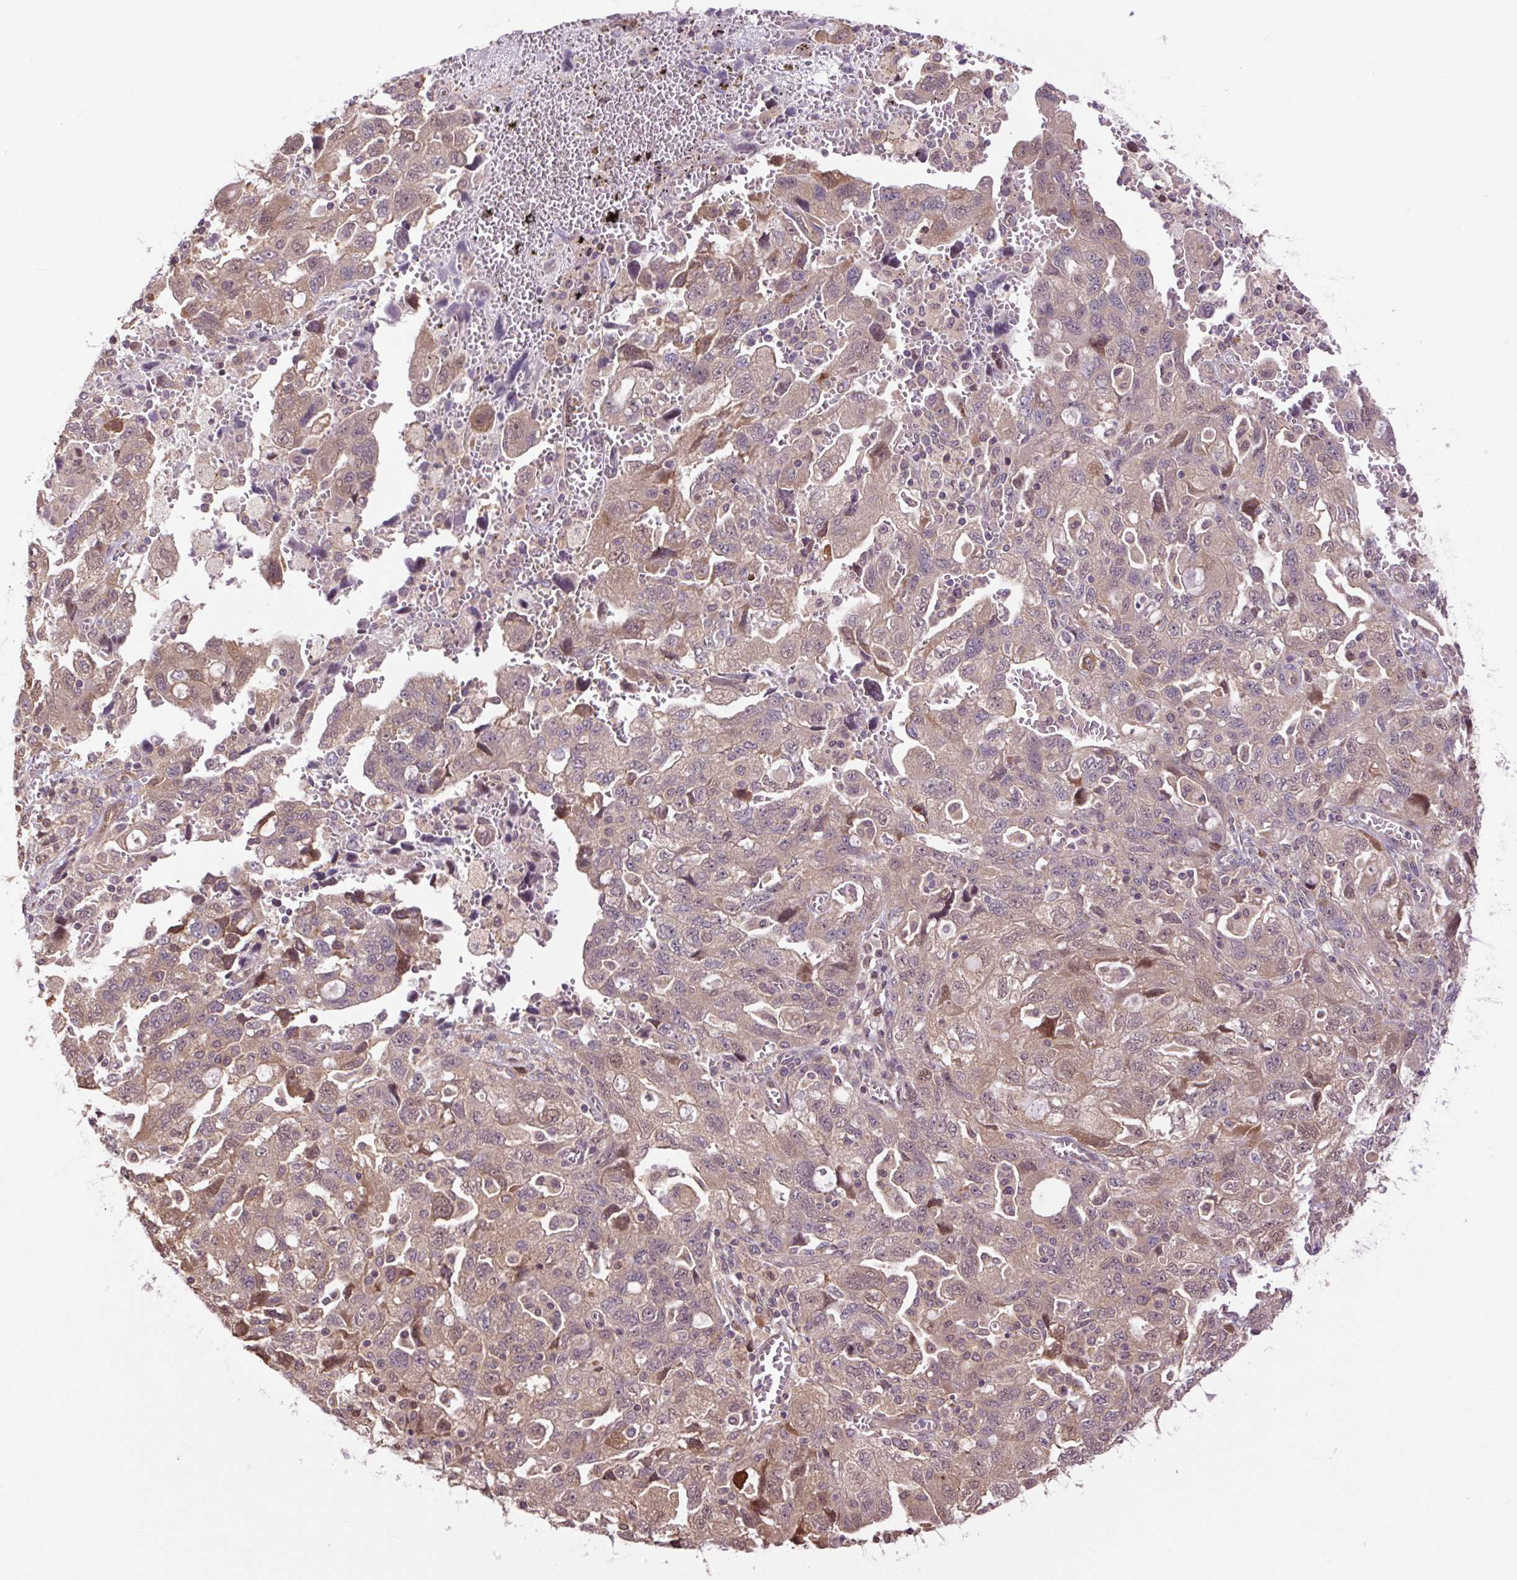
{"staining": {"intensity": "weak", "quantity": "25%-75%", "location": "cytoplasmic/membranous"}, "tissue": "ovarian cancer", "cell_type": "Tumor cells", "image_type": "cancer", "snomed": [{"axis": "morphology", "description": "Carcinoma, NOS"}, {"axis": "morphology", "description": "Cystadenocarcinoma, serous, NOS"}, {"axis": "topography", "description": "Ovary"}], "caption": "This histopathology image exhibits immunohistochemistry (IHC) staining of human ovarian cancer (carcinoma), with low weak cytoplasmic/membranous expression in approximately 25%-75% of tumor cells.", "gene": "TPT1", "patient": {"sex": "female", "age": 69}}